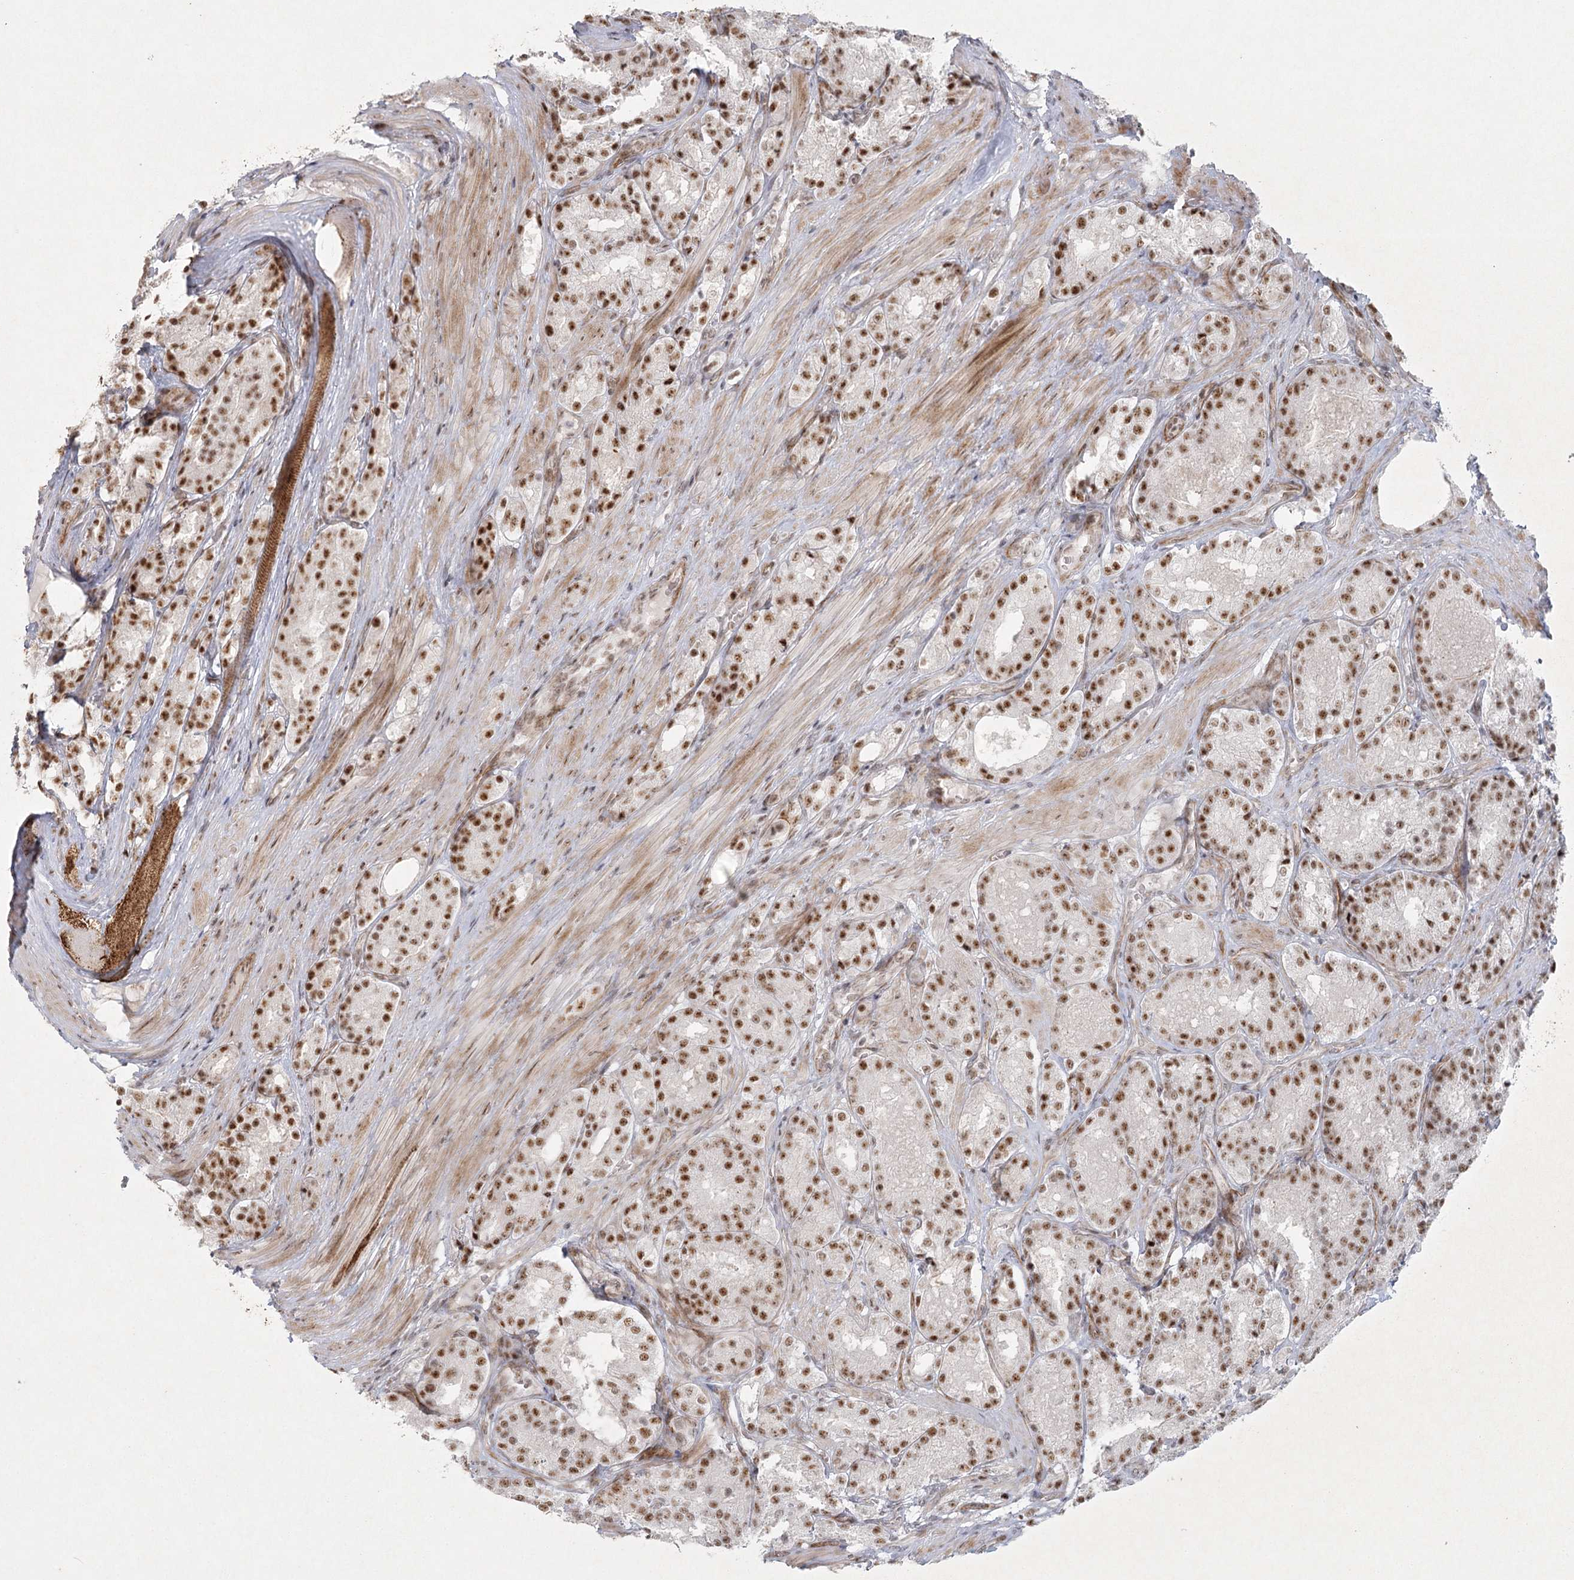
{"staining": {"intensity": "strong", "quantity": ">75%", "location": "nuclear"}, "tissue": "prostate cancer", "cell_type": "Tumor cells", "image_type": "cancer", "snomed": [{"axis": "morphology", "description": "Adenocarcinoma, High grade"}, {"axis": "topography", "description": "Prostate"}], "caption": "Immunohistochemical staining of human prostate cancer shows high levels of strong nuclear expression in approximately >75% of tumor cells.", "gene": "U2SURP", "patient": {"sex": "male", "age": 60}}